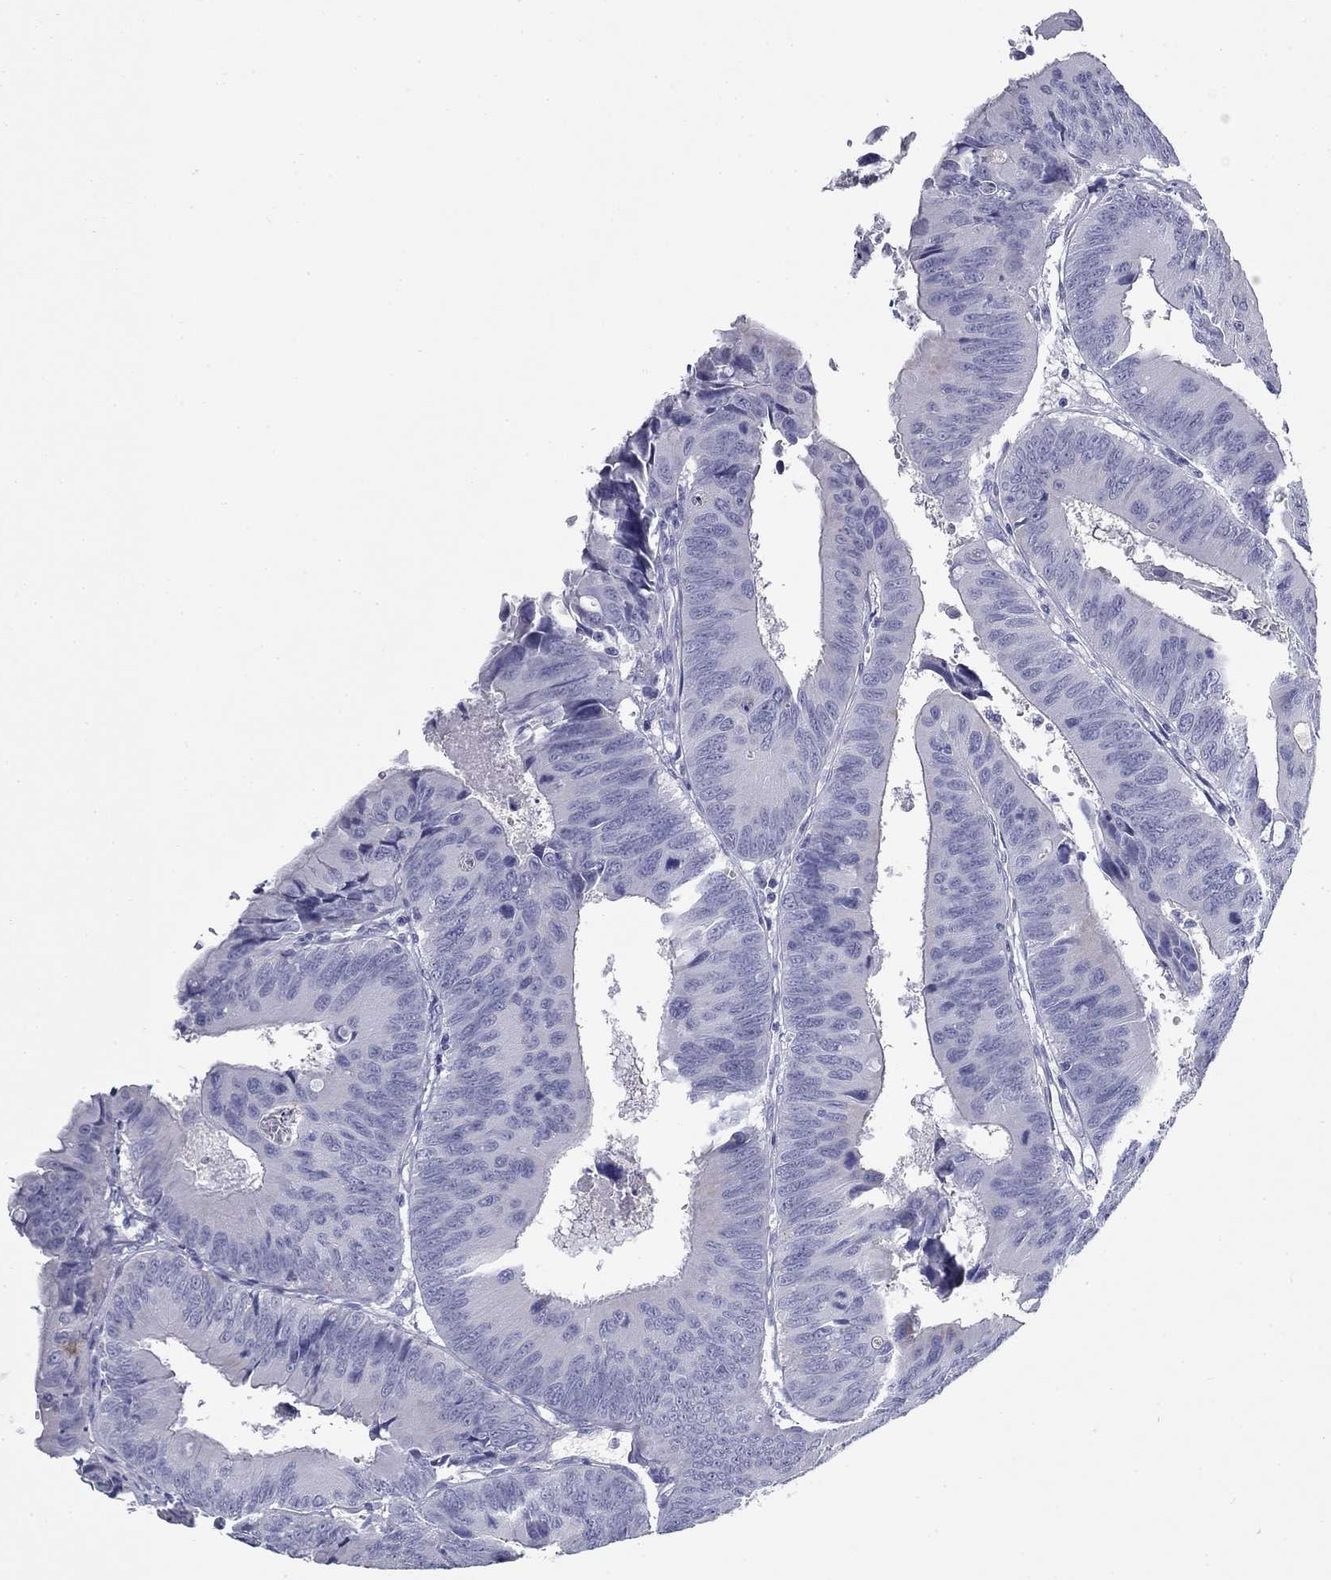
{"staining": {"intensity": "negative", "quantity": "none", "location": "none"}, "tissue": "colorectal cancer", "cell_type": "Tumor cells", "image_type": "cancer", "snomed": [{"axis": "morphology", "description": "Adenocarcinoma, NOS"}, {"axis": "topography", "description": "Rectum"}], "caption": "Immunohistochemistry (IHC) photomicrograph of neoplastic tissue: colorectal adenocarcinoma stained with DAB exhibits no significant protein staining in tumor cells. The staining was performed using DAB to visualize the protein expression in brown, while the nuclei were stained in blue with hematoxylin (Magnification: 20x).", "gene": "ZP2", "patient": {"sex": "male", "age": 67}}